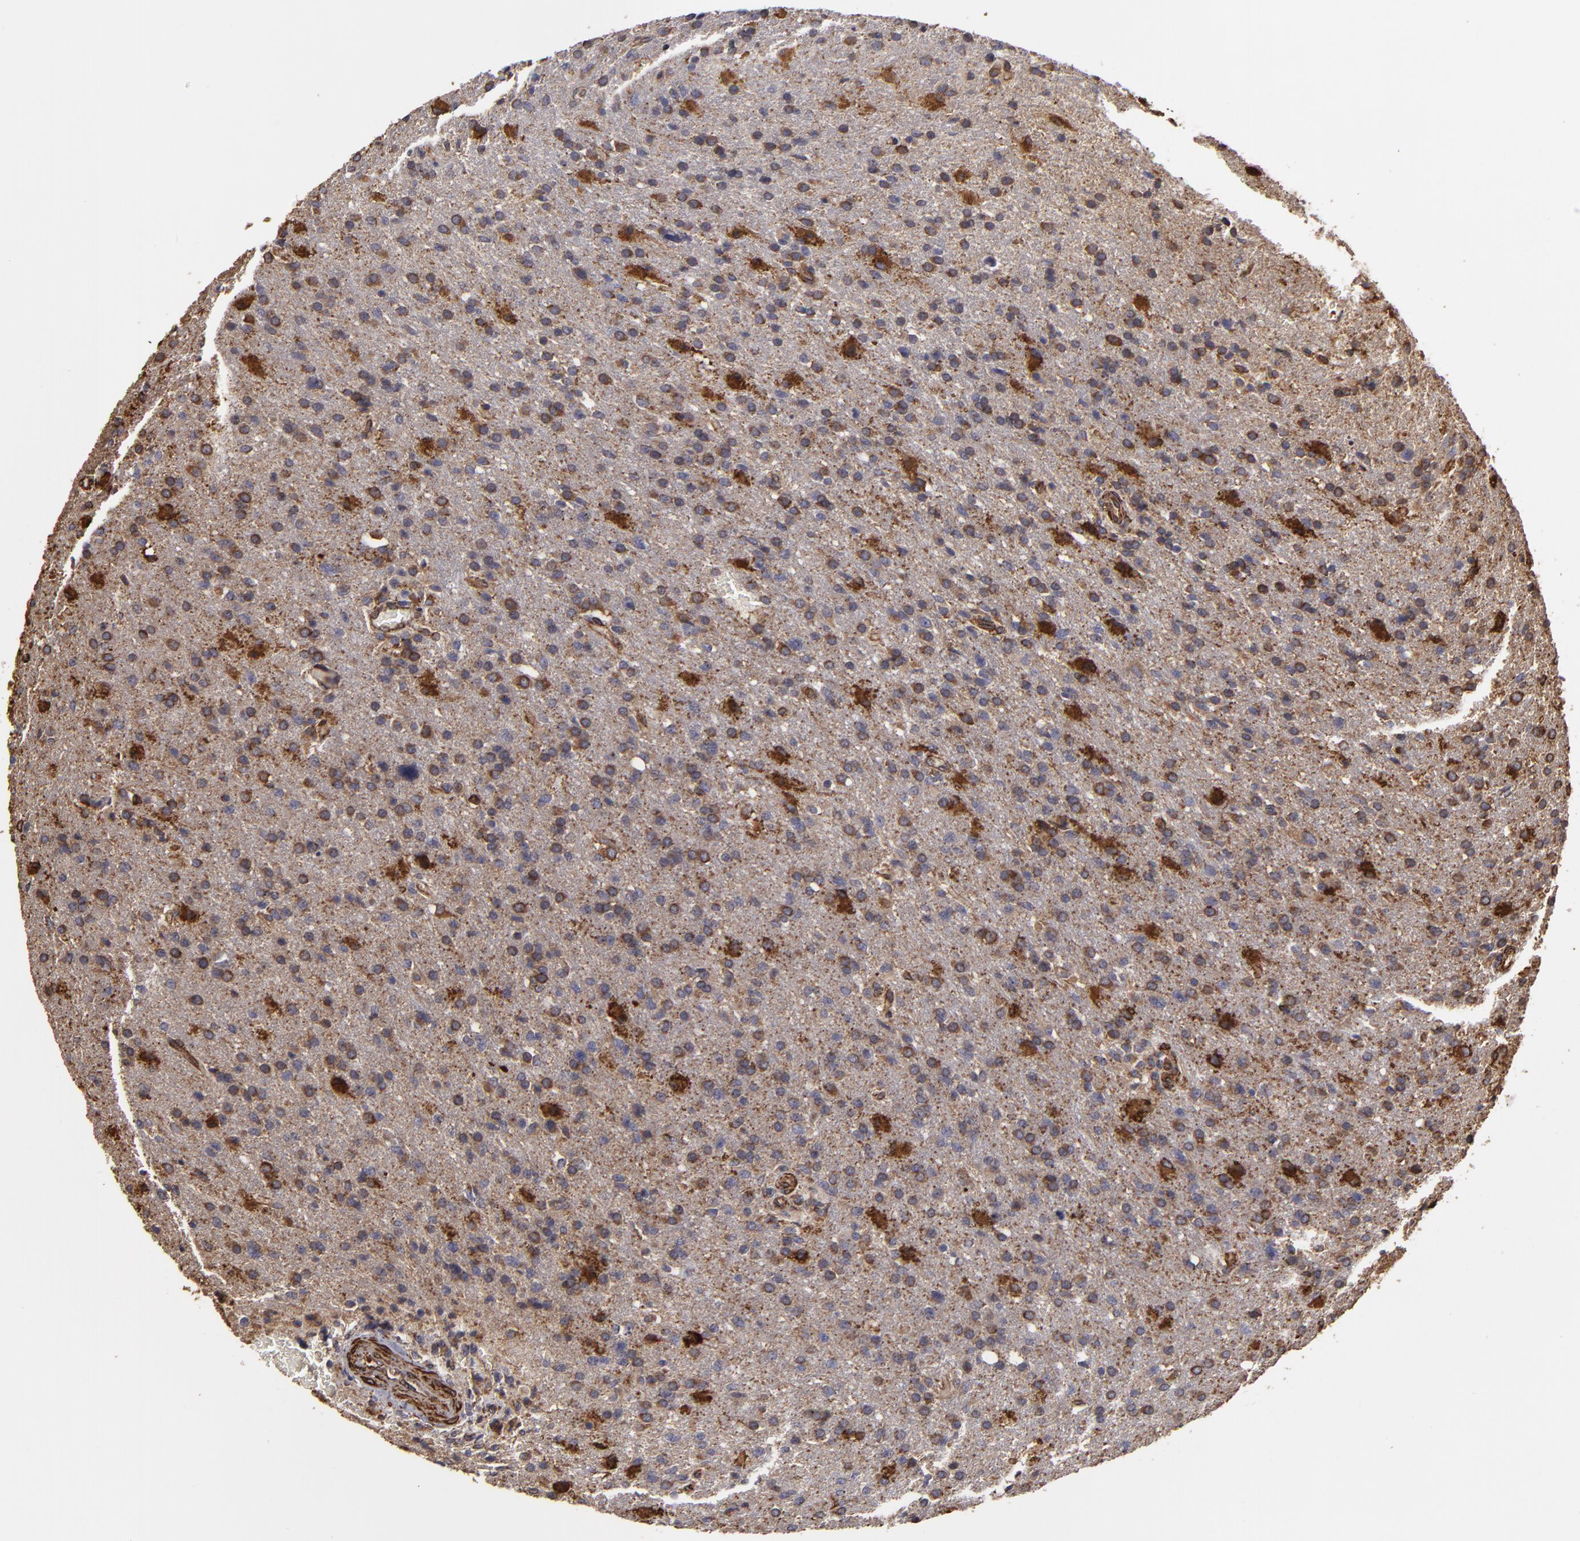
{"staining": {"intensity": "moderate", "quantity": ">75%", "location": "cytoplasmic/membranous"}, "tissue": "glioma", "cell_type": "Tumor cells", "image_type": "cancer", "snomed": [{"axis": "morphology", "description": "Glioma, malignant, High grade"}, {"axis": "topography", "description": "Brain"}], "caption": "Immunohistochemical staining of human malignant glioma (high-grade) displays moderate cytoplasmic/membranous protein staining in about >75% of tumor cells.", "gene": "CYB5R3", "patient": {"sex": "male", "age": 68}}